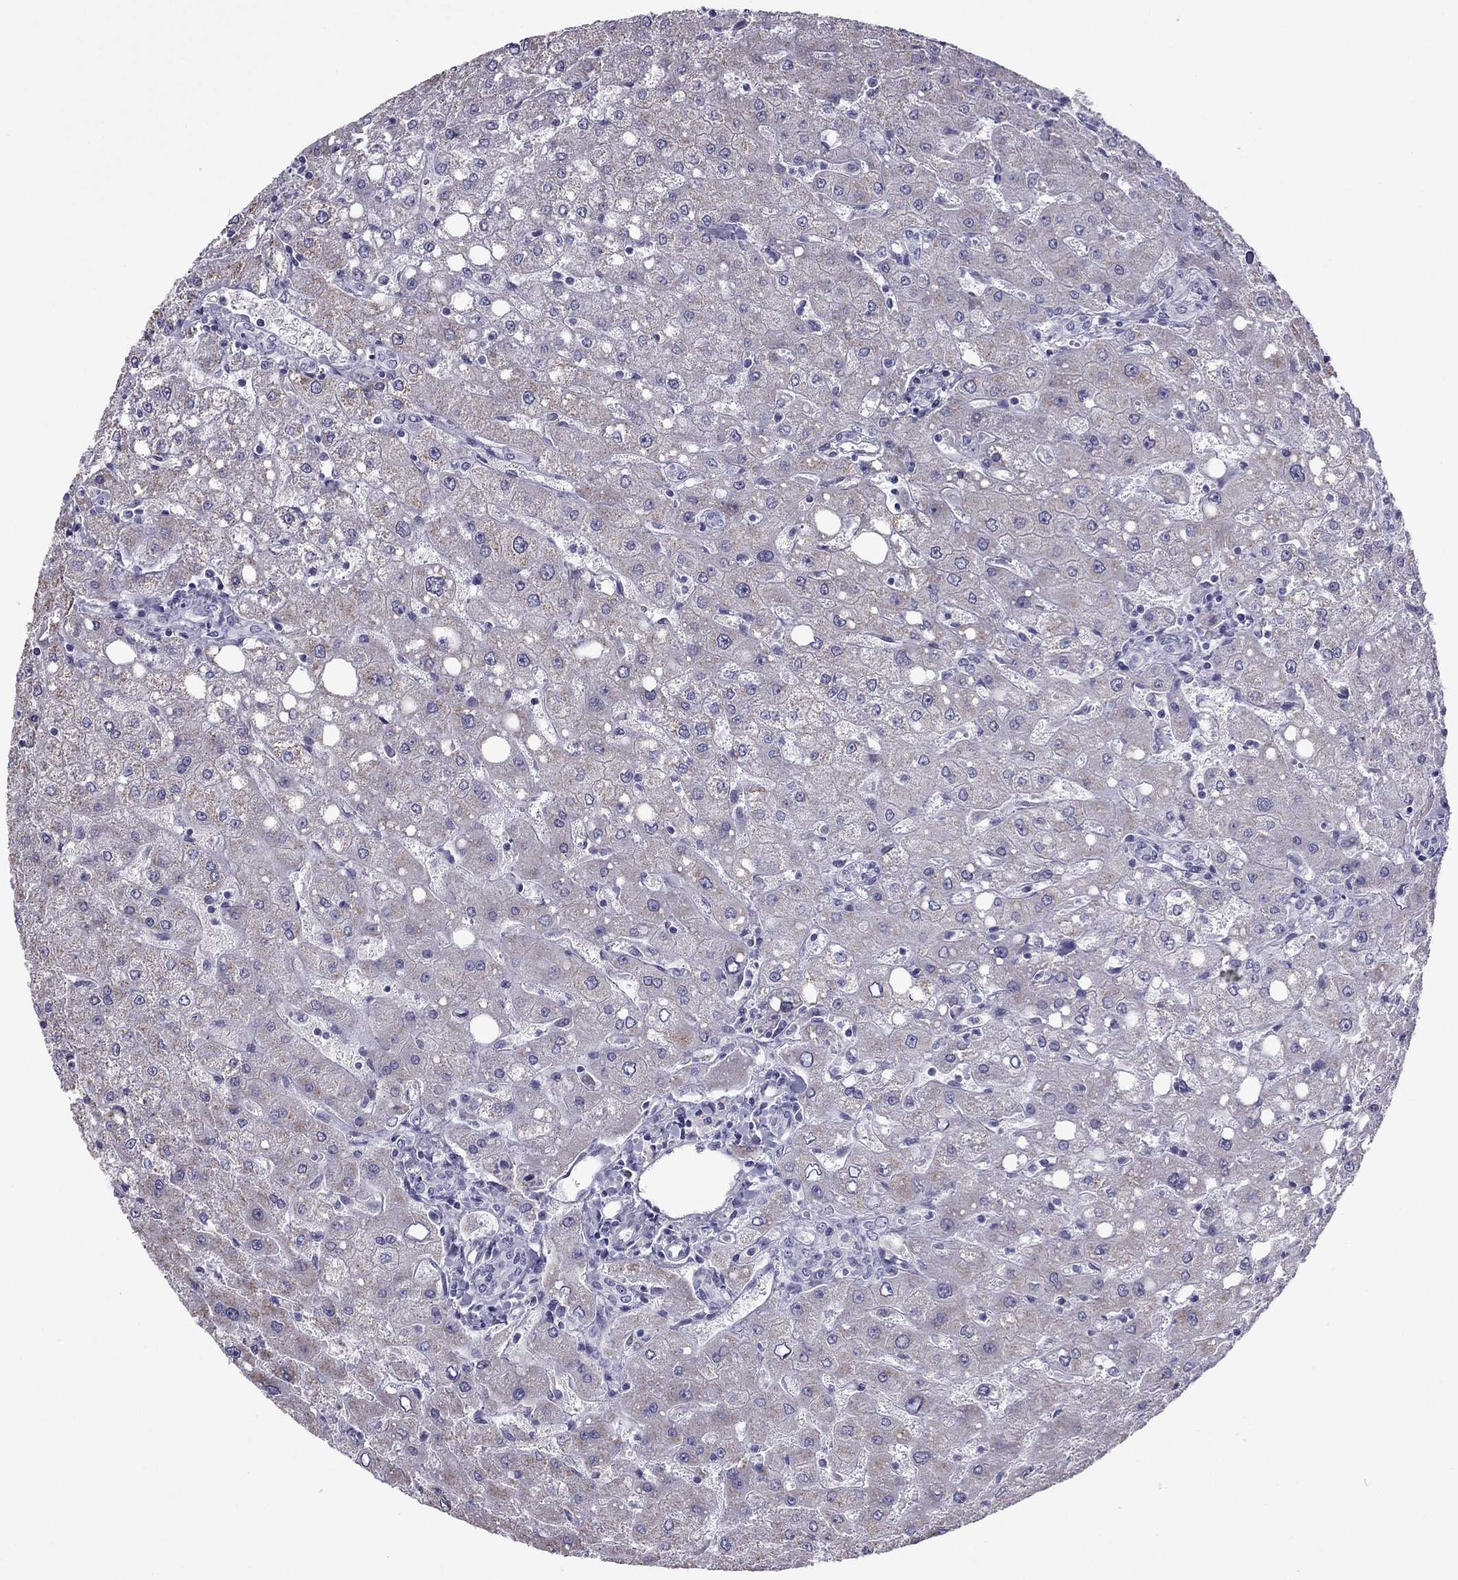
{"staining": {"intensity": "negative", "quantity": "none", "location": "none"}, "tissue": "liver", "cell_type": "Cholangiocytes", "image_type": "normal", "snomed": [{"axis": "morphology", "description": "Normal tissue, NOS"}, {"axis": "topography", "description": "Liver"}], "caption": "Histopathology image shows no protein positivity in cholangiocytes of normal liver. (DAB (3,3'-diaminobenzidine) immunohistochemistry with hematoxylin counter stain).", "gene": "MYLK3", "patient": {"sex": "female", "age": 53}}